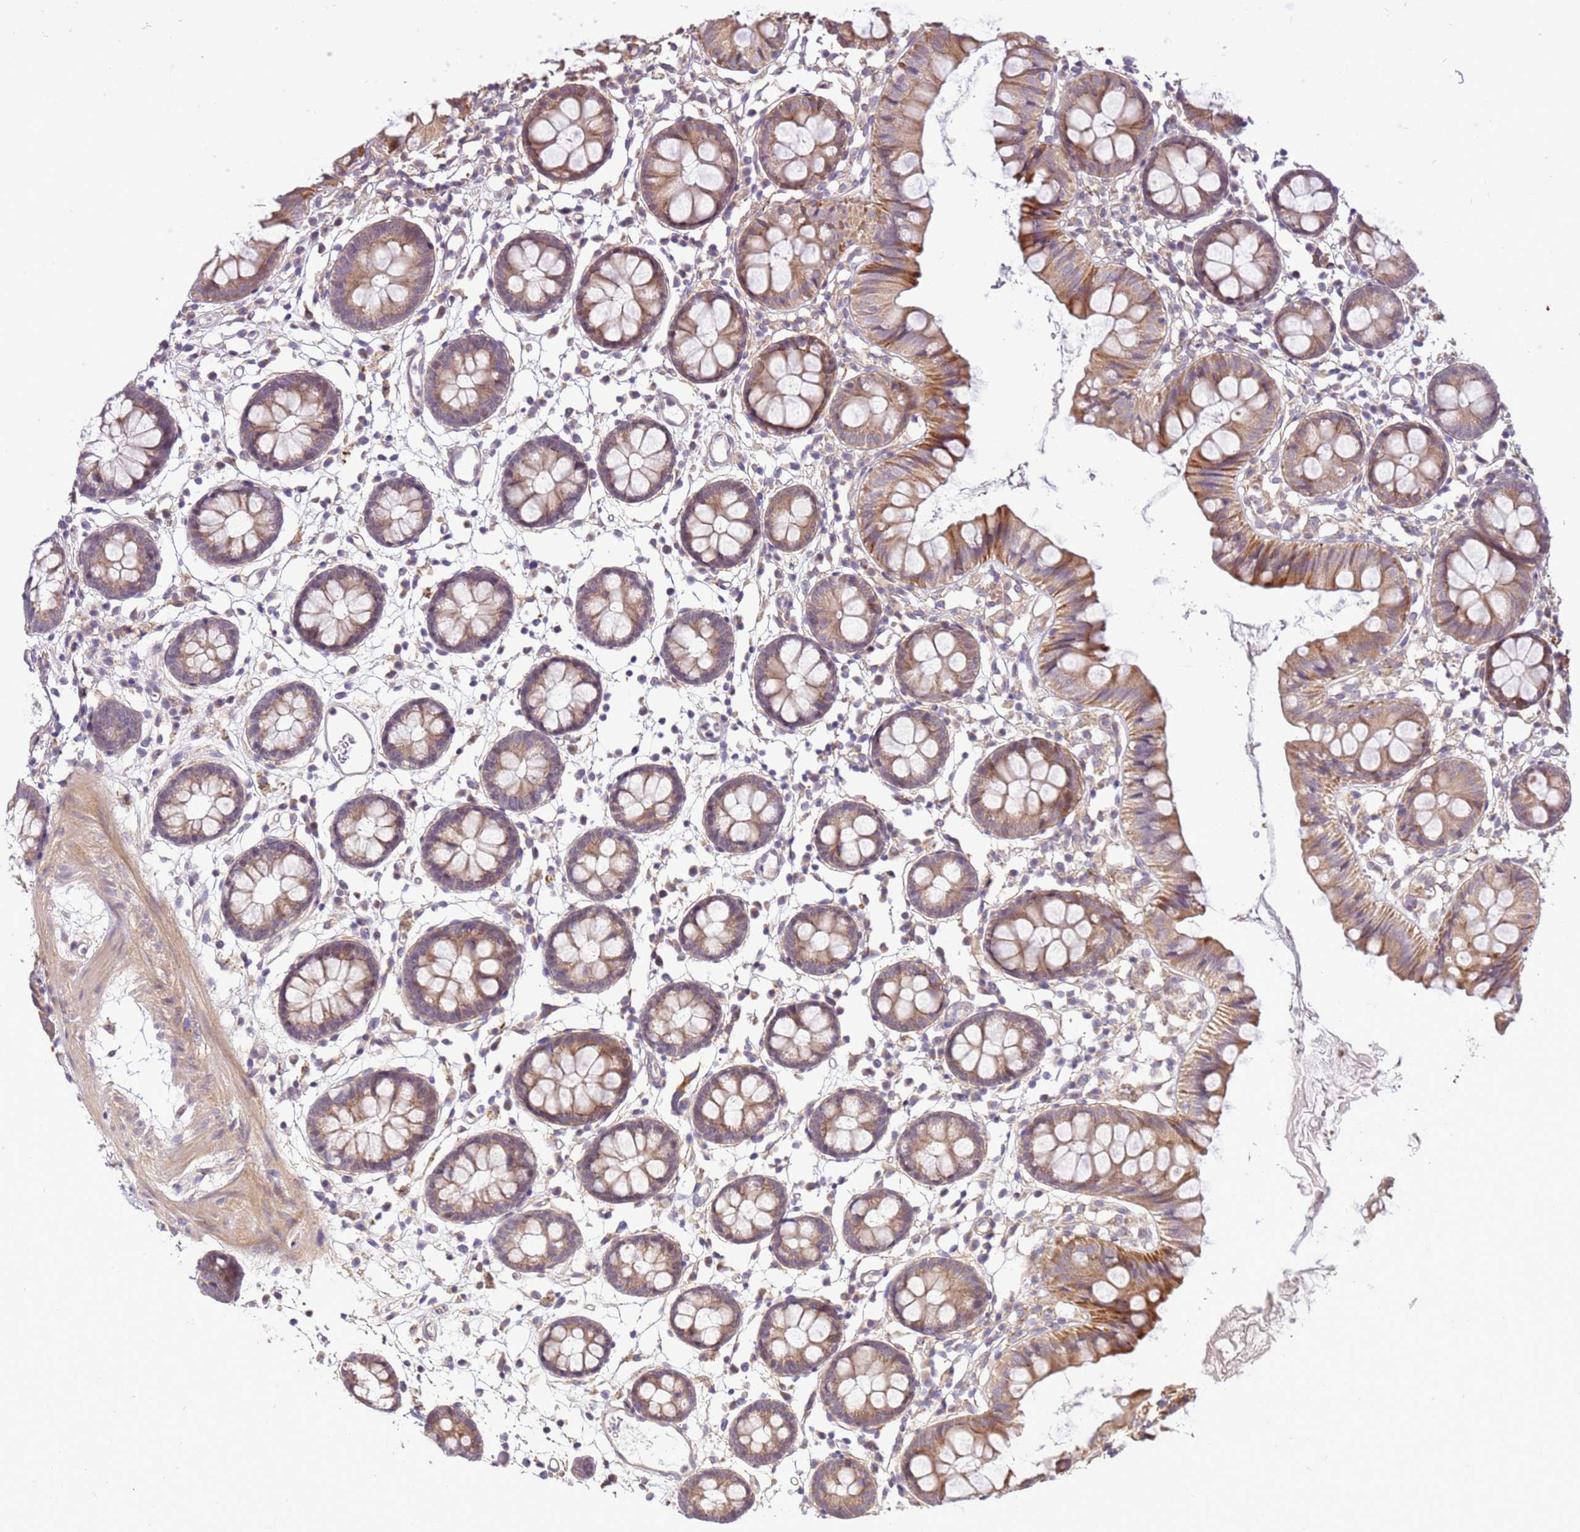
{"staining": {"intensity": "weak", "quantity": ">75%", "location": "cytoplasmic/membranous"}, "tissue": "colon", "cell_type": "Endothelial cells", "image_type": "normal", "snomed": [{"axis": "morphology", "description": "Normal tissue, NOS"}, {"axis": "topography", "description": "Colon"}], "caption": "A high-resolution photomicrograph shows immunohistochemistry staining of normal colon, which shows weak cytoplasmic/membranous expression in approximately >75% of endothelial cells. The staining was performed using DAB (3,3'-diaminobenzidine), with brown indicating positive protein expression. Nuclei are stained blue with hematoxylin.", "gene": "SCARA3", "patient": {"sex": "female", "age": 84}}